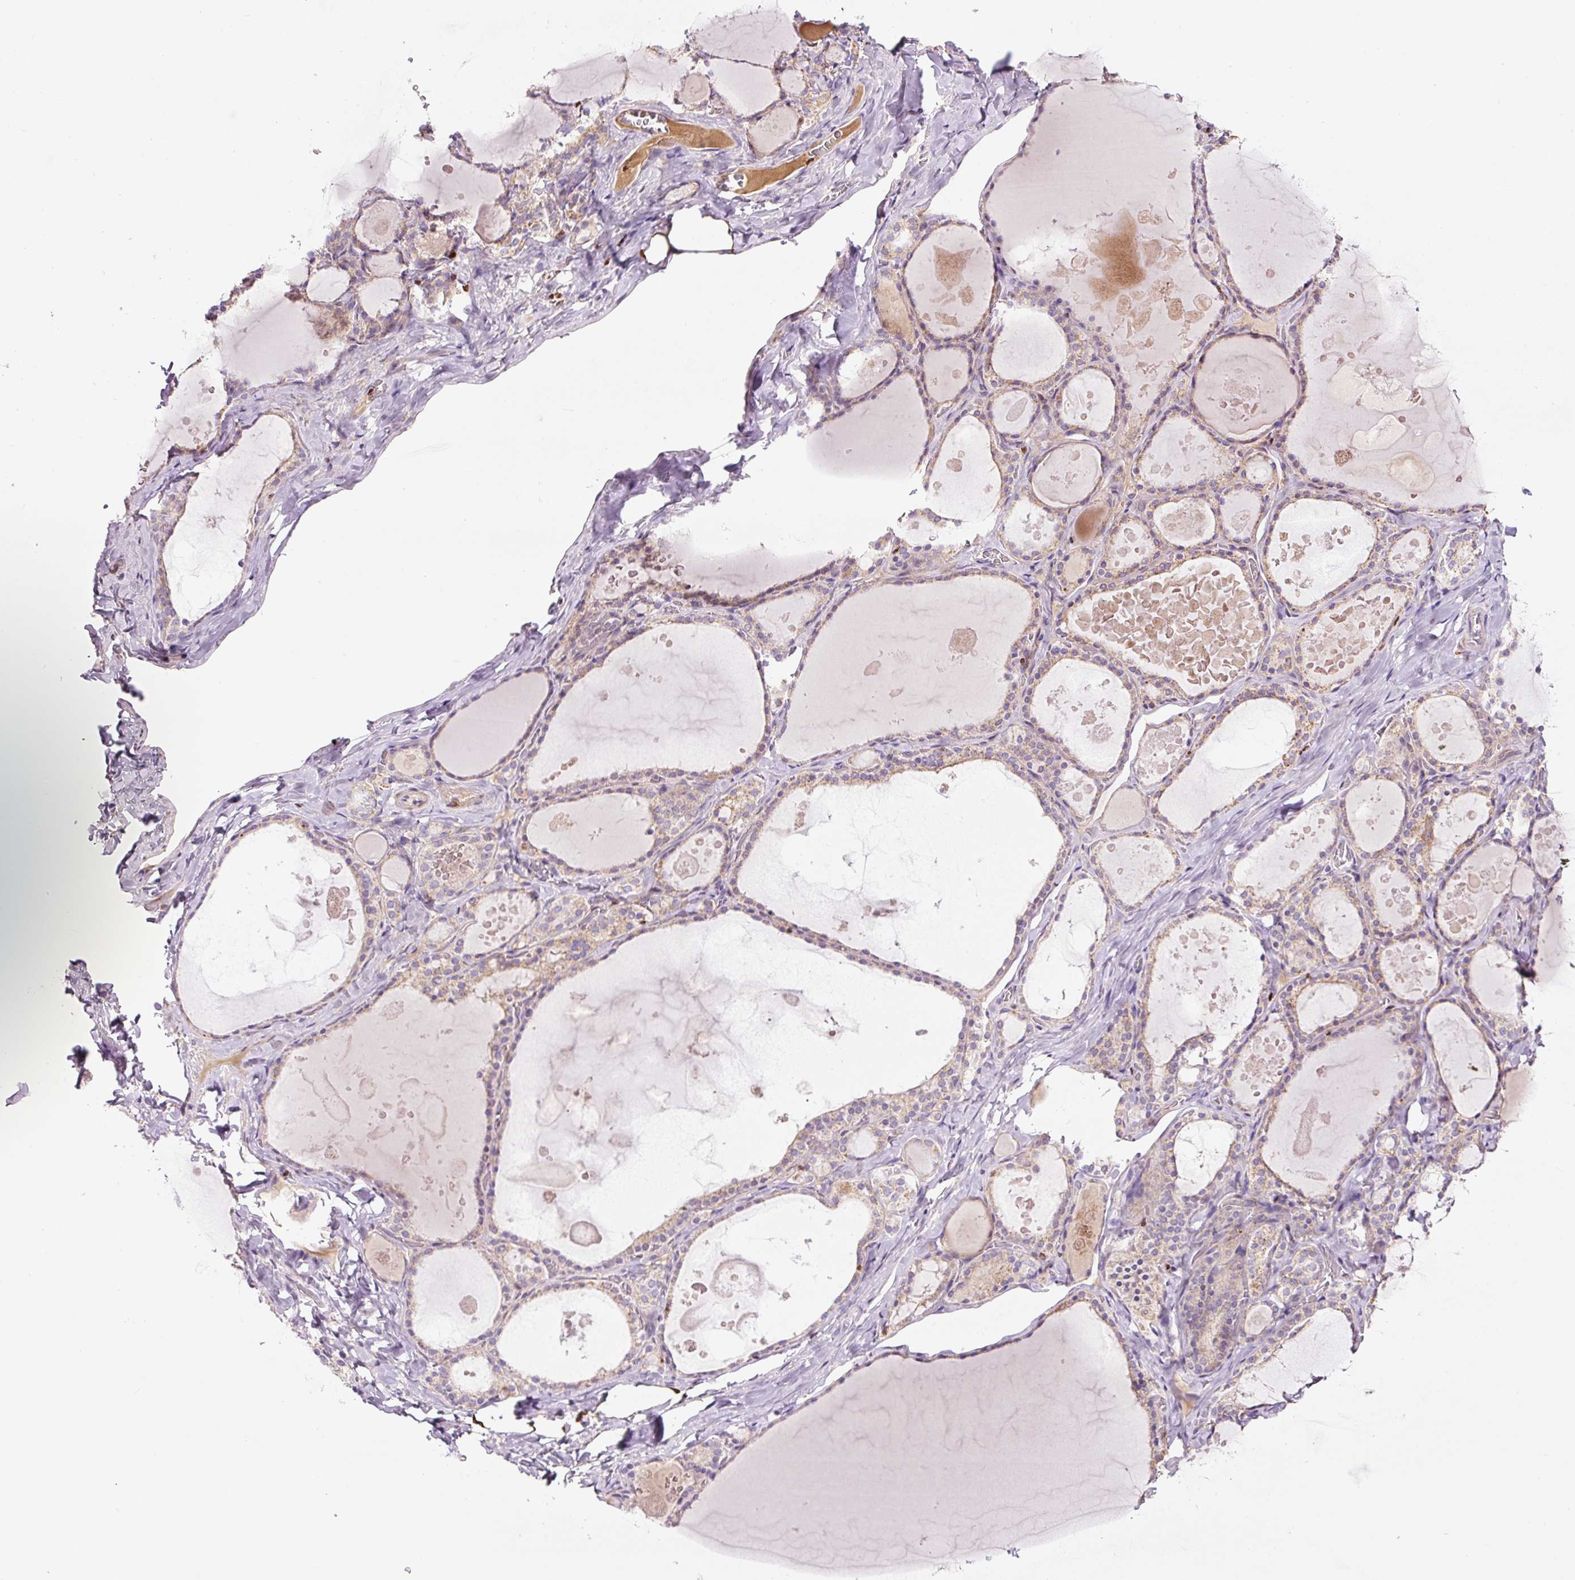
{"staining": {"intensity": "weak", "quantity": "25%-75%", "location": "cytoplasmic/membranous,nuclear"}, "tissue": "thyroid gland", "cell_type": "Glandular cells", "image_type": "normal", "snomed": [{"axis": "morphology", "description": "Normal tissue, NOS"}, {"axis": "topography", "description": "Thyroid gland"}], "caption": "Weak cytoplasmic/membranous,nuclear expression for a protein is present in approximately 25%-75% of glandular cells of unremarkable thyroid gland using IHC.", "gene": "TMEM8B", "patient": {"sex": "male", "age": 56}}